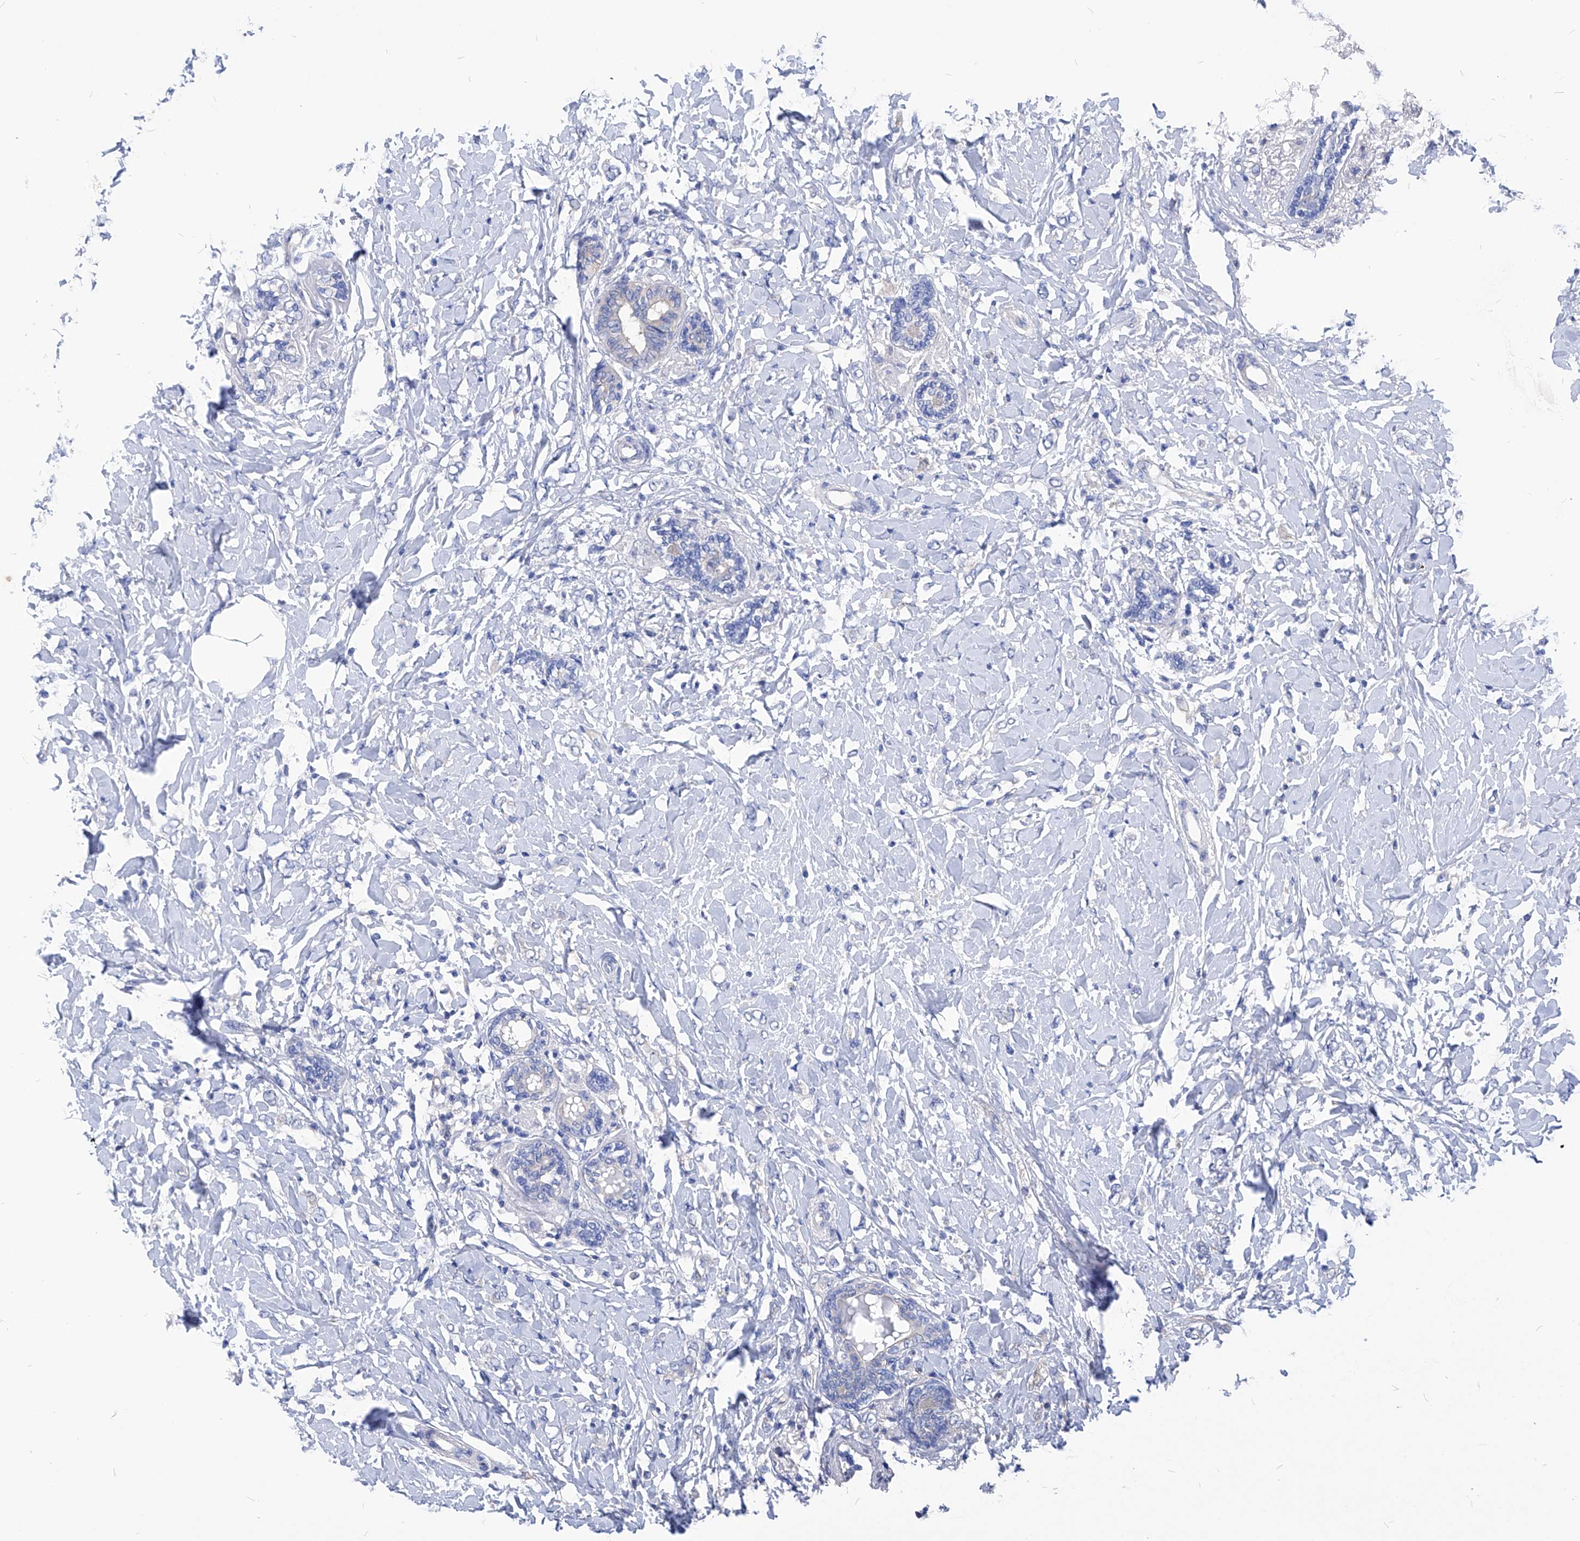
{"staining": {"intensity": "negative", "quantity": "none", "location": "none"}, "tissue": "breast cancer", "cell_type": "Tumor cells", "image_type": "cancer", "snomed": [{"axis": "morphology", "description": "Normal tissue, NOS"}, {"axis": "morphology", "description": "Lobular carcinoma"}, {"axis": "topography", "description": "Breast"}], "caption": "Immunohistochemistry micrograph of human lobular carcinoma (breast) stained for a protein (brown), which displays no positivity in tumor cells.", "gene": "XPNPEP1", "patient": {"sex": "female", "age": 47}}